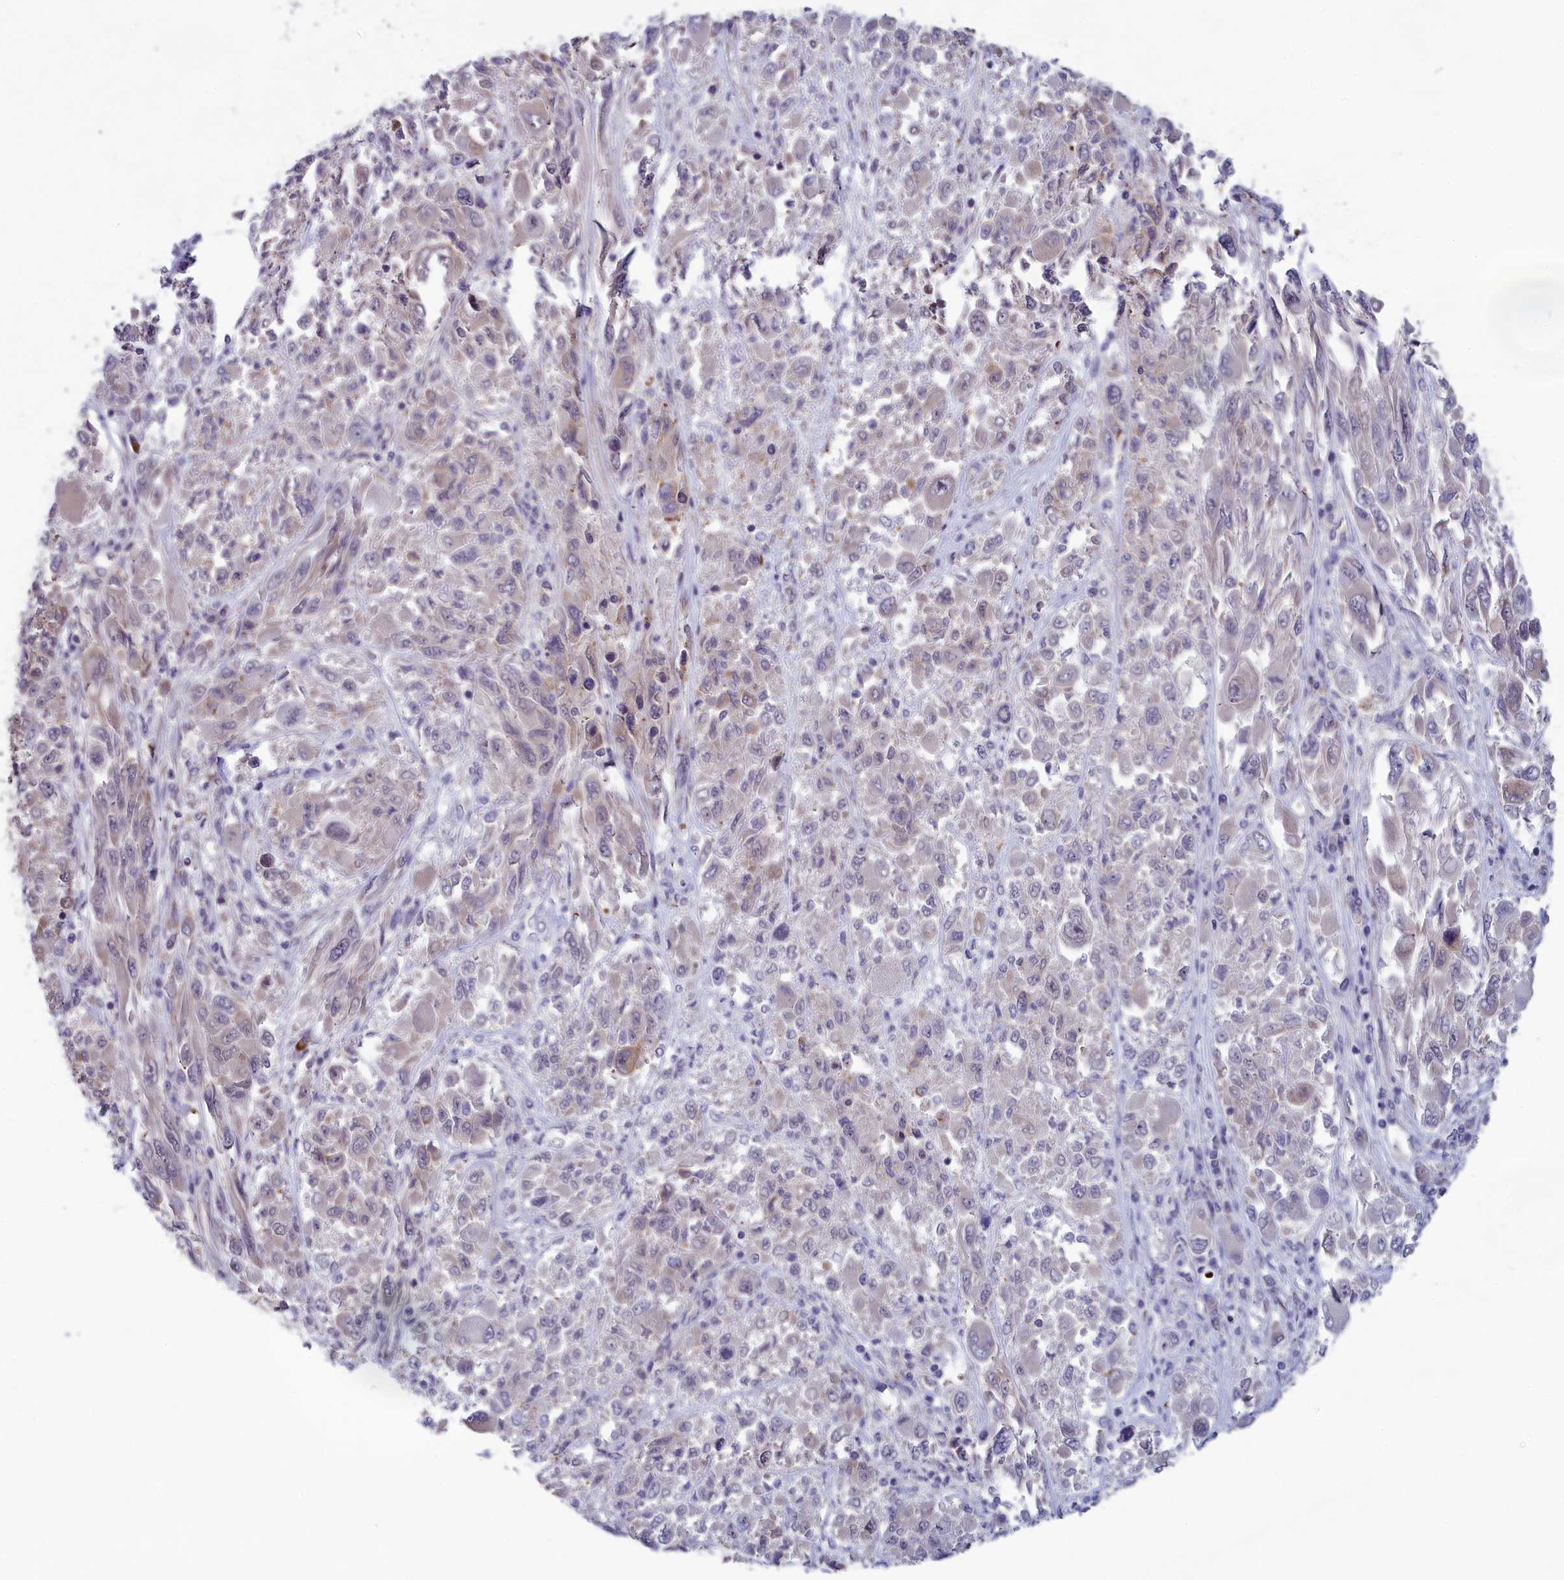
{"staining": {"intensity": "negative", "quantity": "none", "location": "none"}, "tissue": "melanoma", "cell_type": "Tumor cells", "image_type": "cancer", "snomed": [{"axis": "morphology", "description": "Malignant melanoma, NOS"}, {"axis": "topography", "description": "Skin"}], "caption": "Immunohistochemical staining of melanoma demonstrates no significant expression in tumor cells.", "gene": "MRI1", "patient": {"sex": "female", "age": 91}}